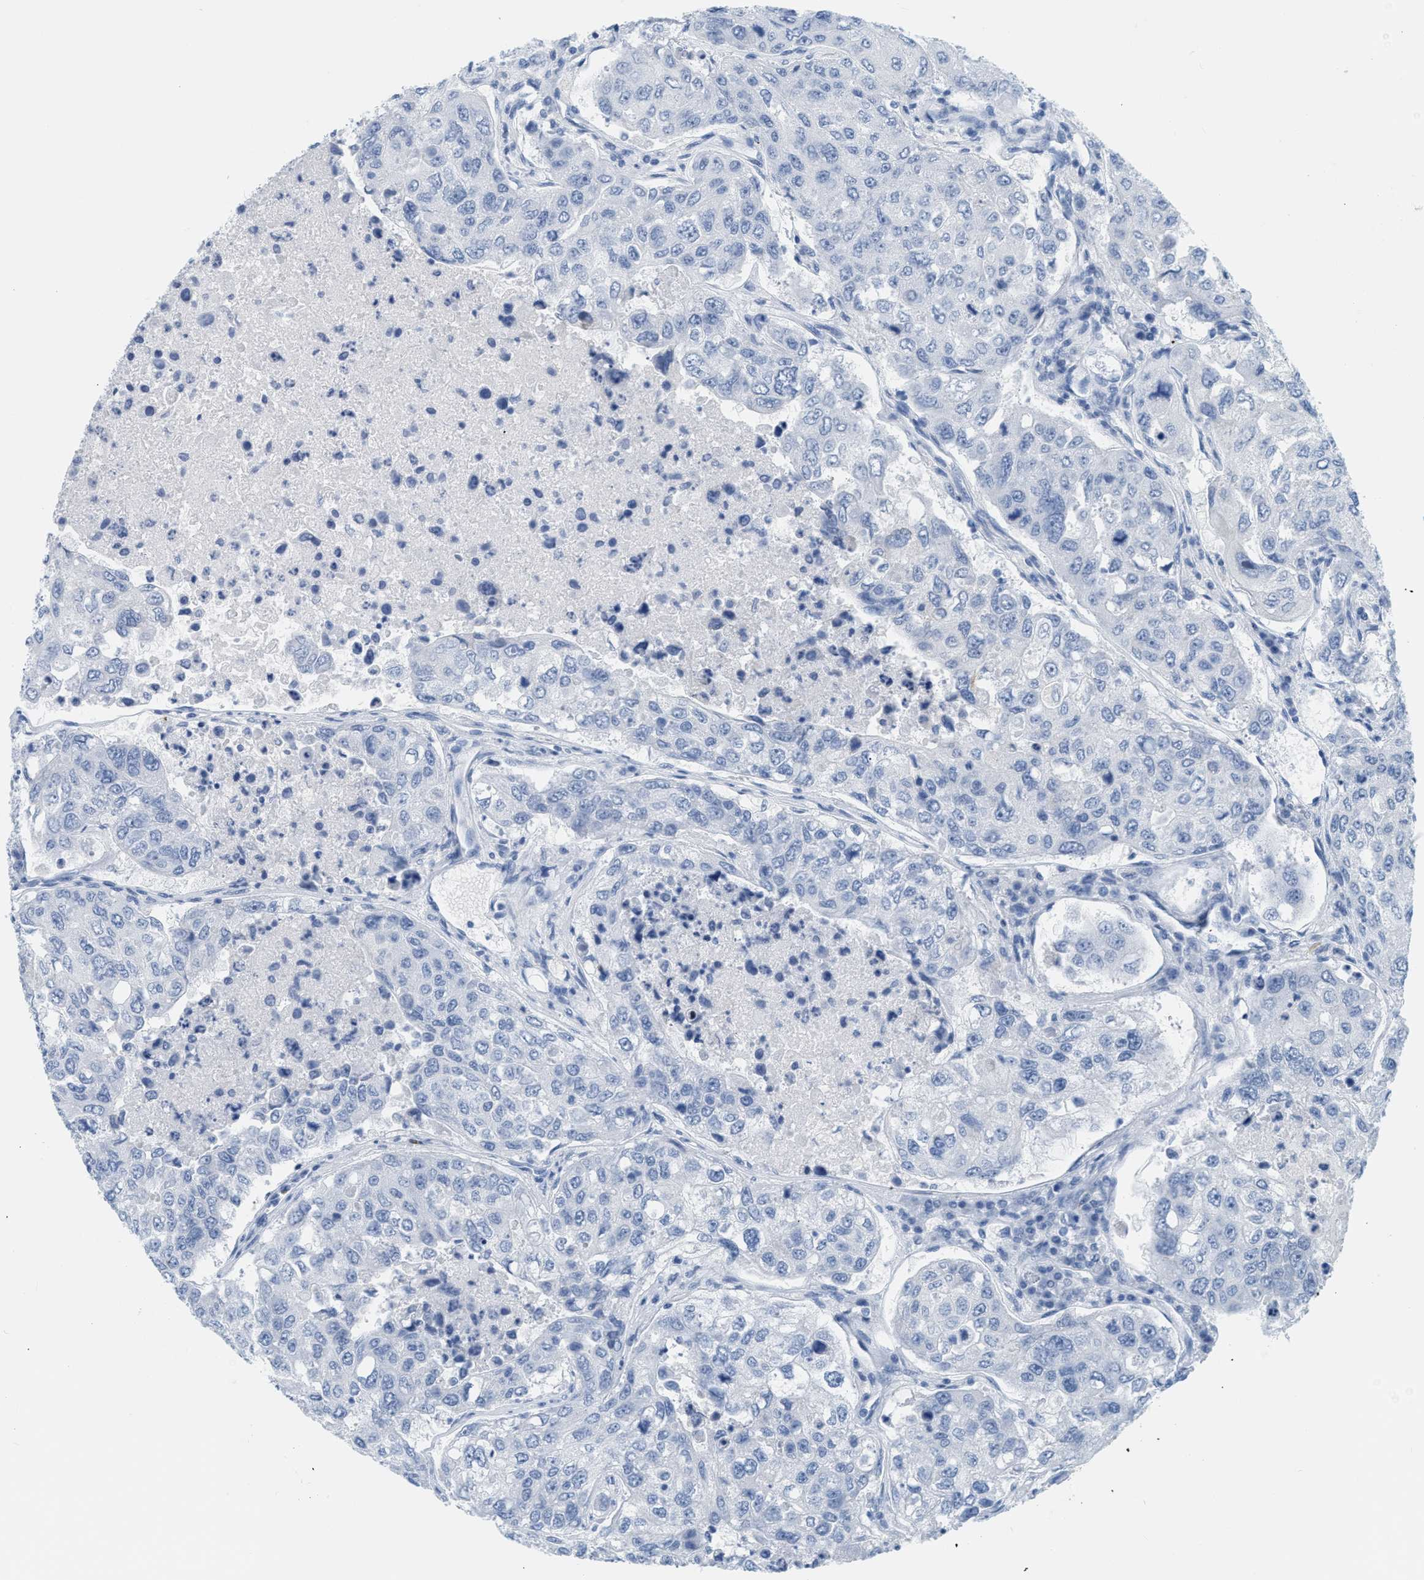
{"staining": {"intensity": "negative", "quantity": "none", "location": "none"}, "tissue": "urothelial cancer", "cell_type": "Tumor cells", "image_type": "cancer", "snomed": [{"axis": "morphology", "description": "Urothelial carcinoma, High grade"}, {"axis": "topography", "description": "Lymph node"}, {"axis": "topography", "description": "Urinary bladder"}], "caption": "Immunohistochemical staining of human high-grade urothelial carcinoma exhibits no significant positivity in tumor cells.", "gene": "DES", "patient": {"sex": "male", "age": 51}}